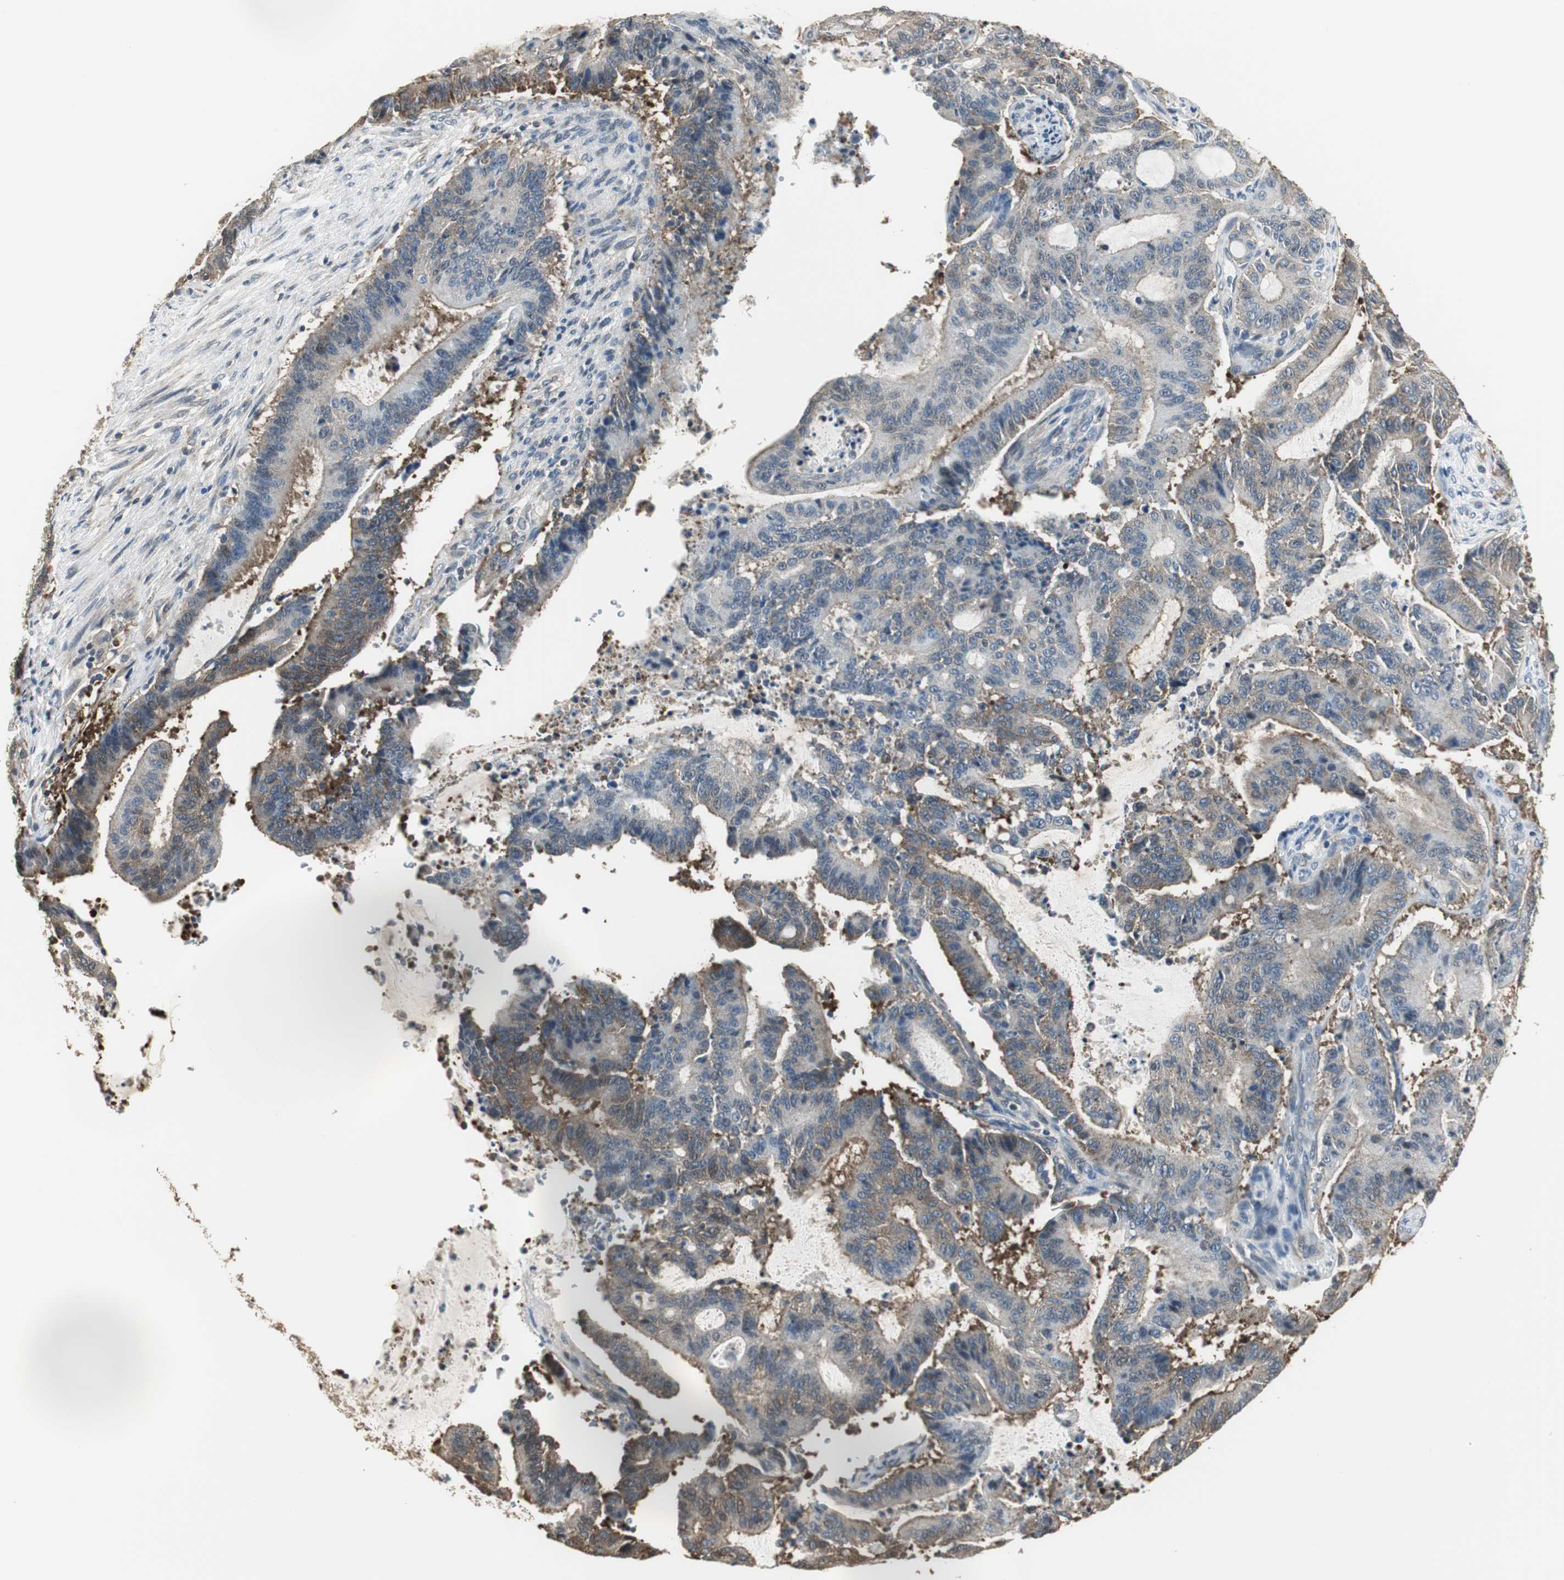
{"staining": {"intensity": "weak", "quantity": "25%-75%", "location": "cytoplasmic/membranous"}, "tissue": "liver cancer", "cell_type": "Tumor cells", "image_type": "cancer", "snomed": [{"axis": "morphology", "description": "Cholangiocarcinoma"}, {"axis": "topography", "description": "Liver"}], "caption": "This is a histology image of immunohistochemistry (IHC) staining of liver cancer, which shows weak staining in the cytoplasmic/membranous of tumor cells.", "gene": "CCT5", "patient": {"sex": "female", "age": 73}}